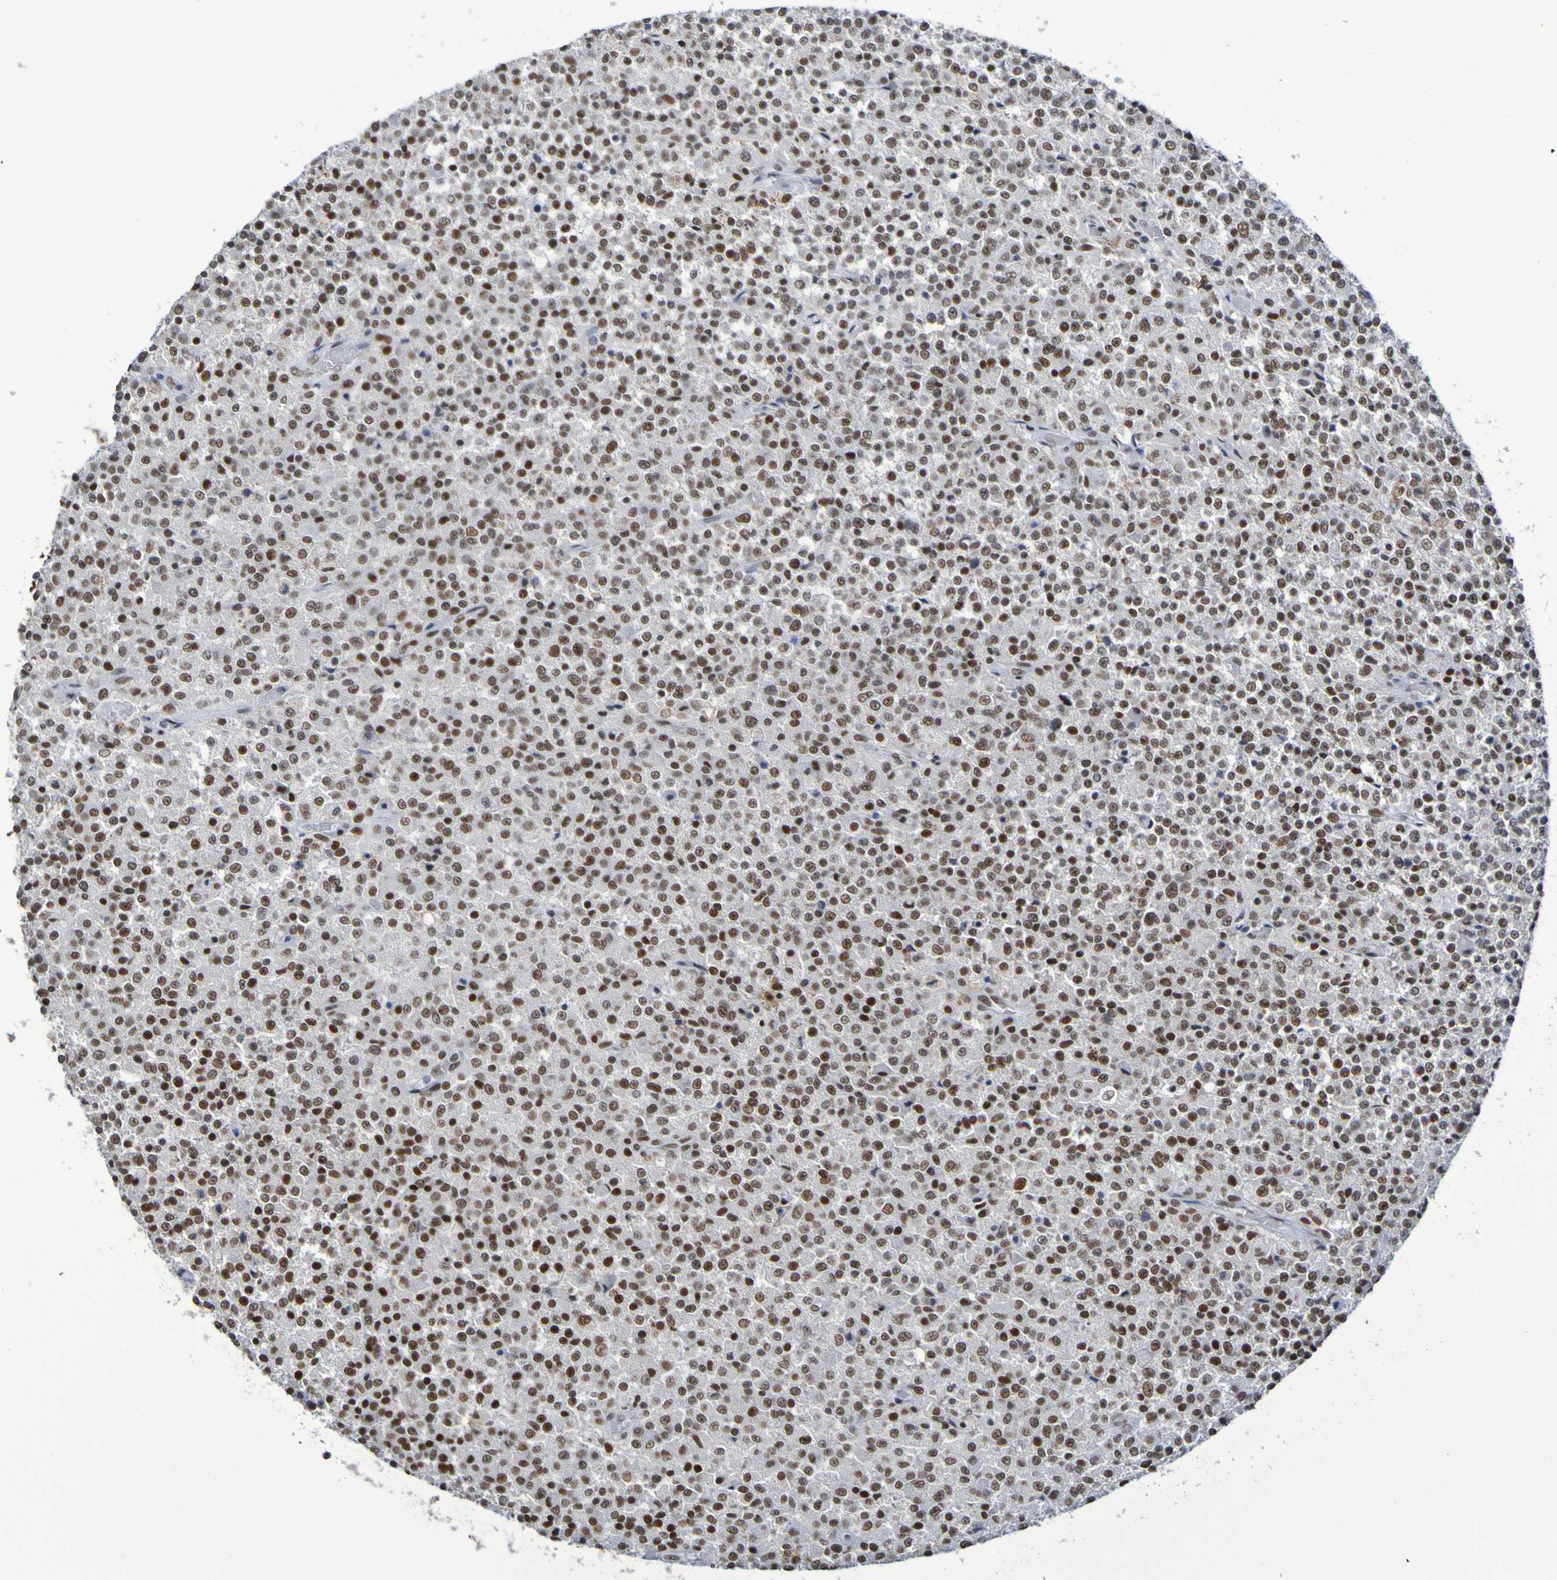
{"staining": {"intensity": "strong", "quantity": ">75%", "location": "nuclear"}, "tissue": "testis cancer", "cell_type": "Tumor cells", "image_type": "cancer", "snomed": [{"axis": "morphology", "description": "Seminoma, NOS"}, {"axis": "topography", "description": "Testis"}], "caption": "This photomicrograph demonstrates IHC staining of testis seminoma, with high strong nuclear expression in approximately >75% of tumor cells.", "gene": "MRTFB", "patient": {"sex": "male", "age": 59}}